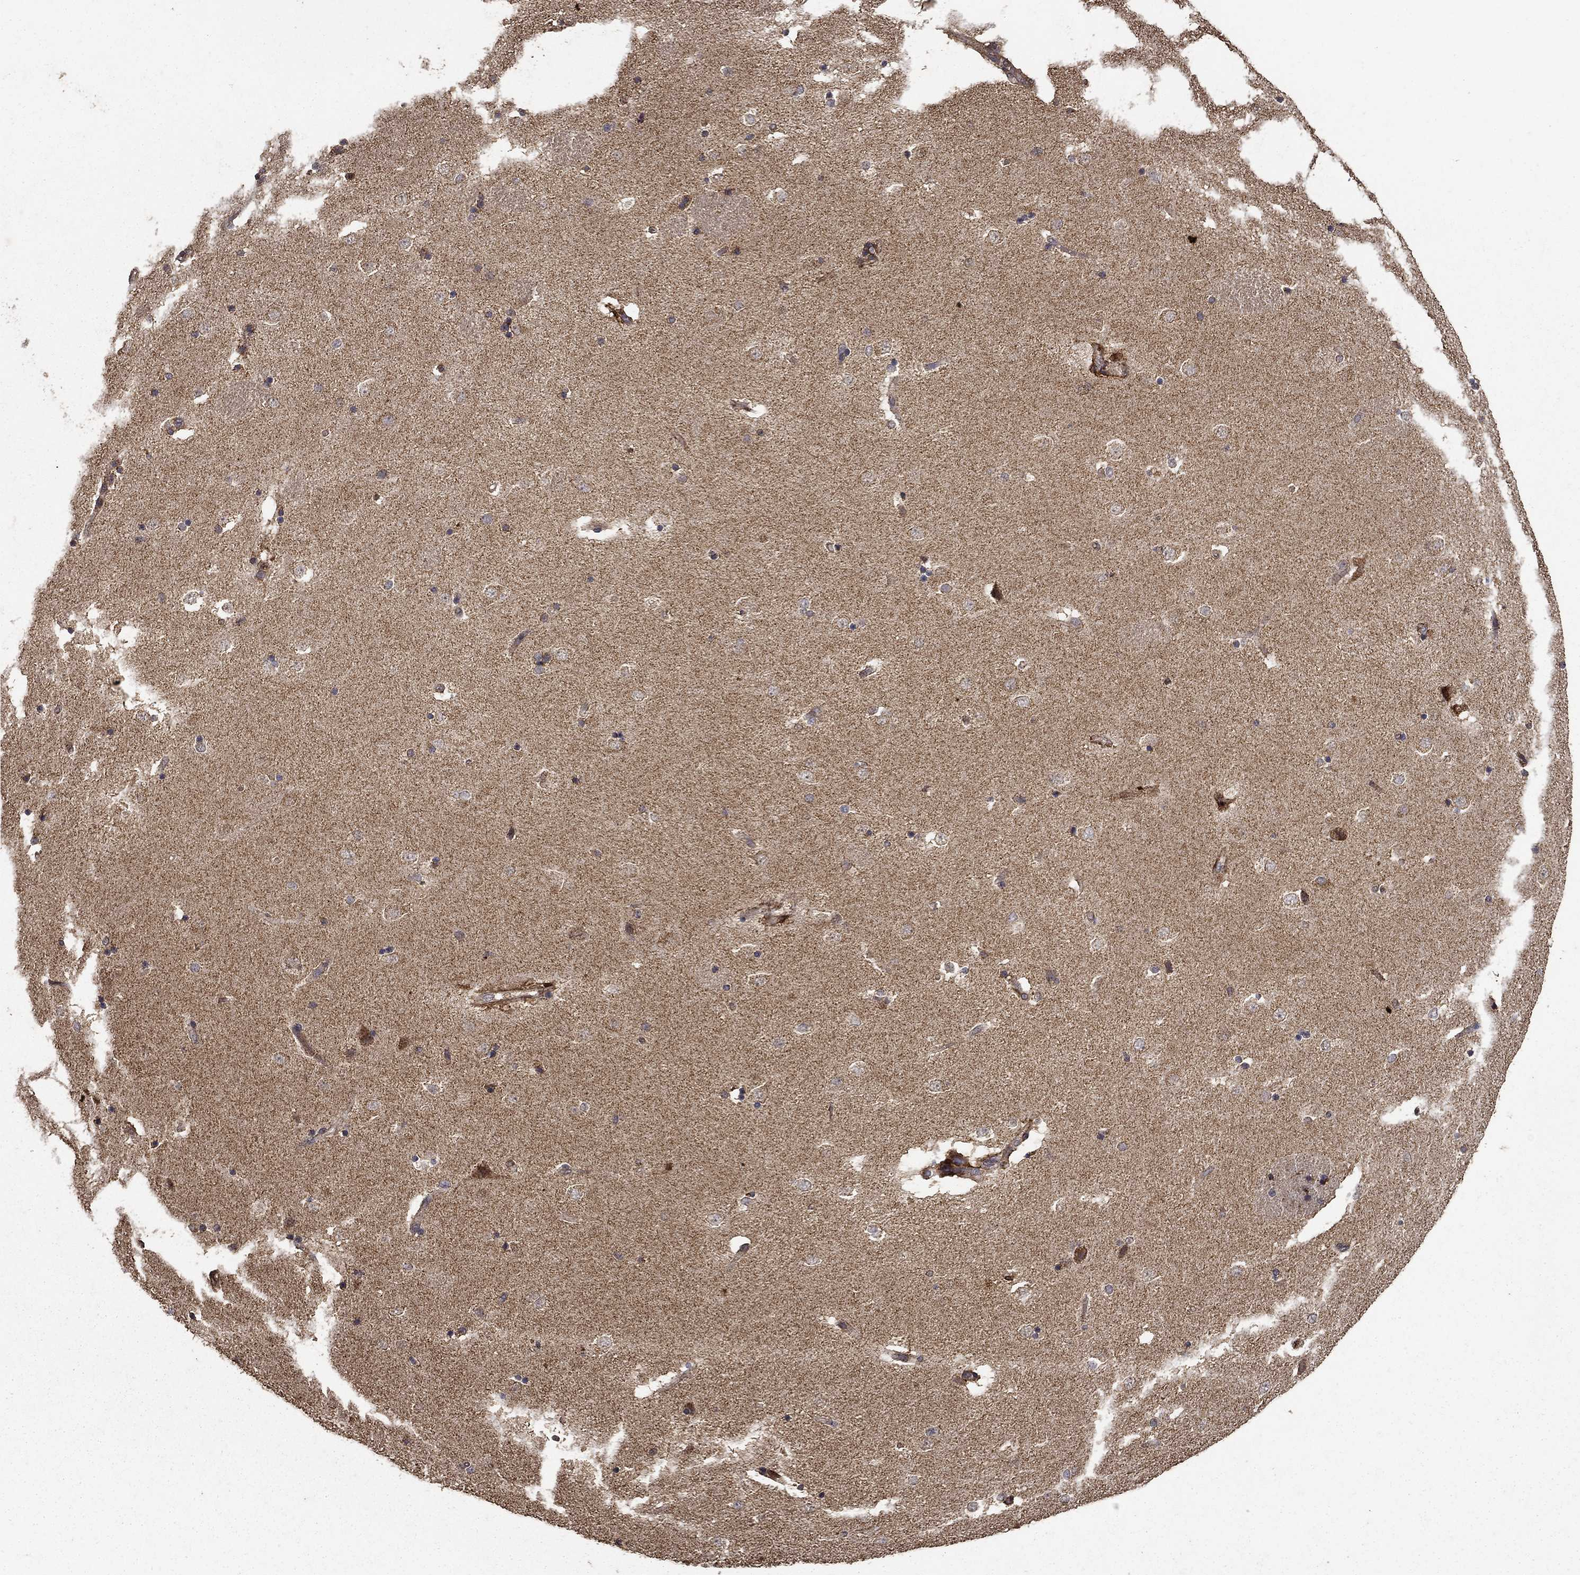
{"staining": {"intensity": "negative", "quantity": "none", "location": "none"}, "tissue": "caudate", "cell_type": "Glial cells", "image_type": "normal", "snomed": [{"axis": "morphology", "description": "Normal tissue, NOS"}, {"axis": "topography", "description": "Lateral ventricle wall"}], "caption": "Caudate was stained to show a protein in brown. There is no significant positivity in glial cells. (DAB (3,3'-diaminobenzidine) immunohistochemistry, high magnification).", "gene": "IFRD1", "patient": {"sex": "male", "age": 51}}